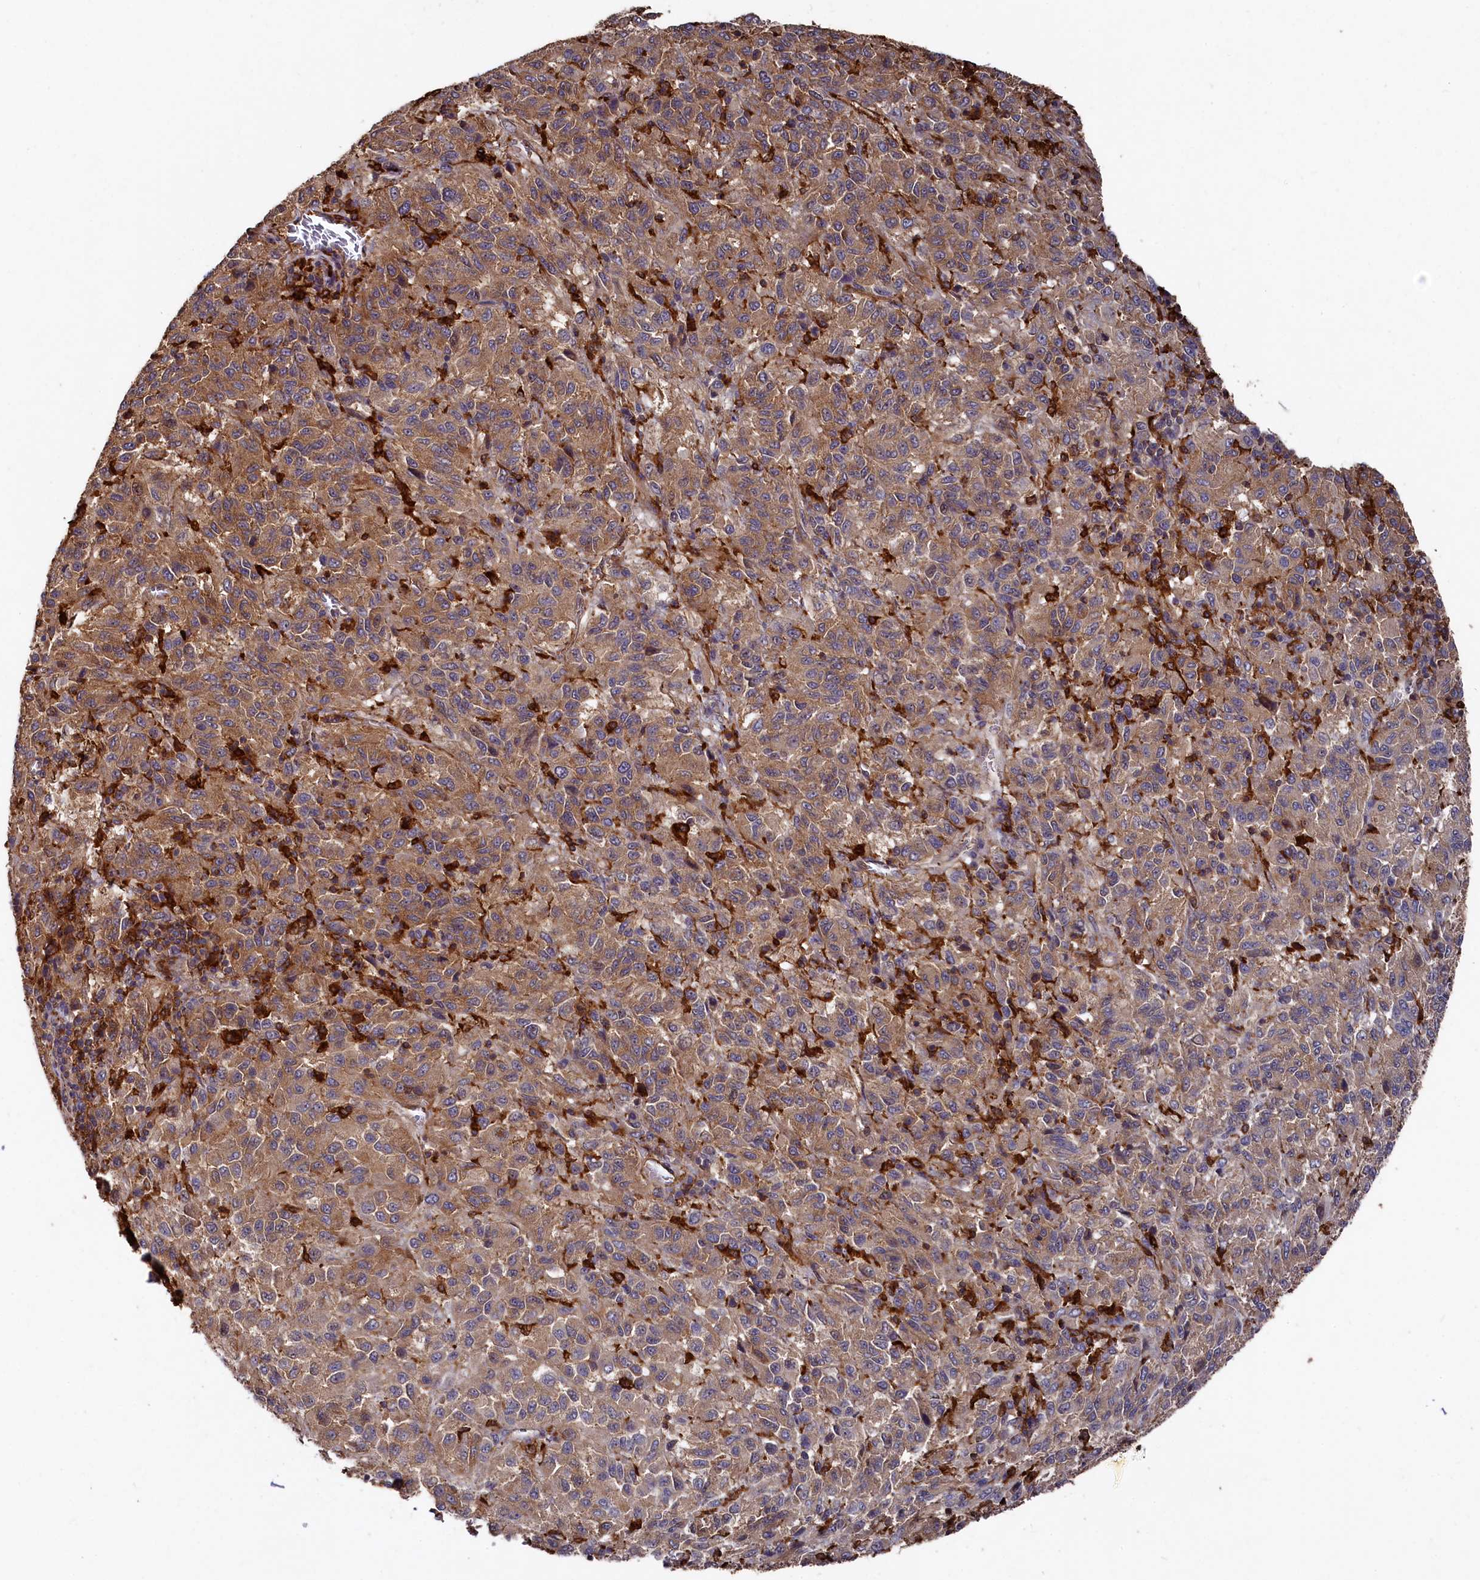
{"staining": {"intensity": "moderate", "quantity": ">75%", "location": "cytoplasmic/membranous"}, "tissue": "melanoma", "cell_type": "Tumor cells", "image_type": "cancer", "snomed": [{"axis": "morphology", "description": "Malignant melanoma, Metastatic site"}, {"axis": "topography", "description": "Lung"}], "caption": "Immunohistochemistry (IHC) photomicrograph of malignant melanoma (metastatic site) stained for a protein (brown), which shows medium levels of moderate cytoplasmic/membranous positivity in about >75% of tumor cells.", "gene": "PLEKHO2", "patient": {"sex": "male", "age": 64}}